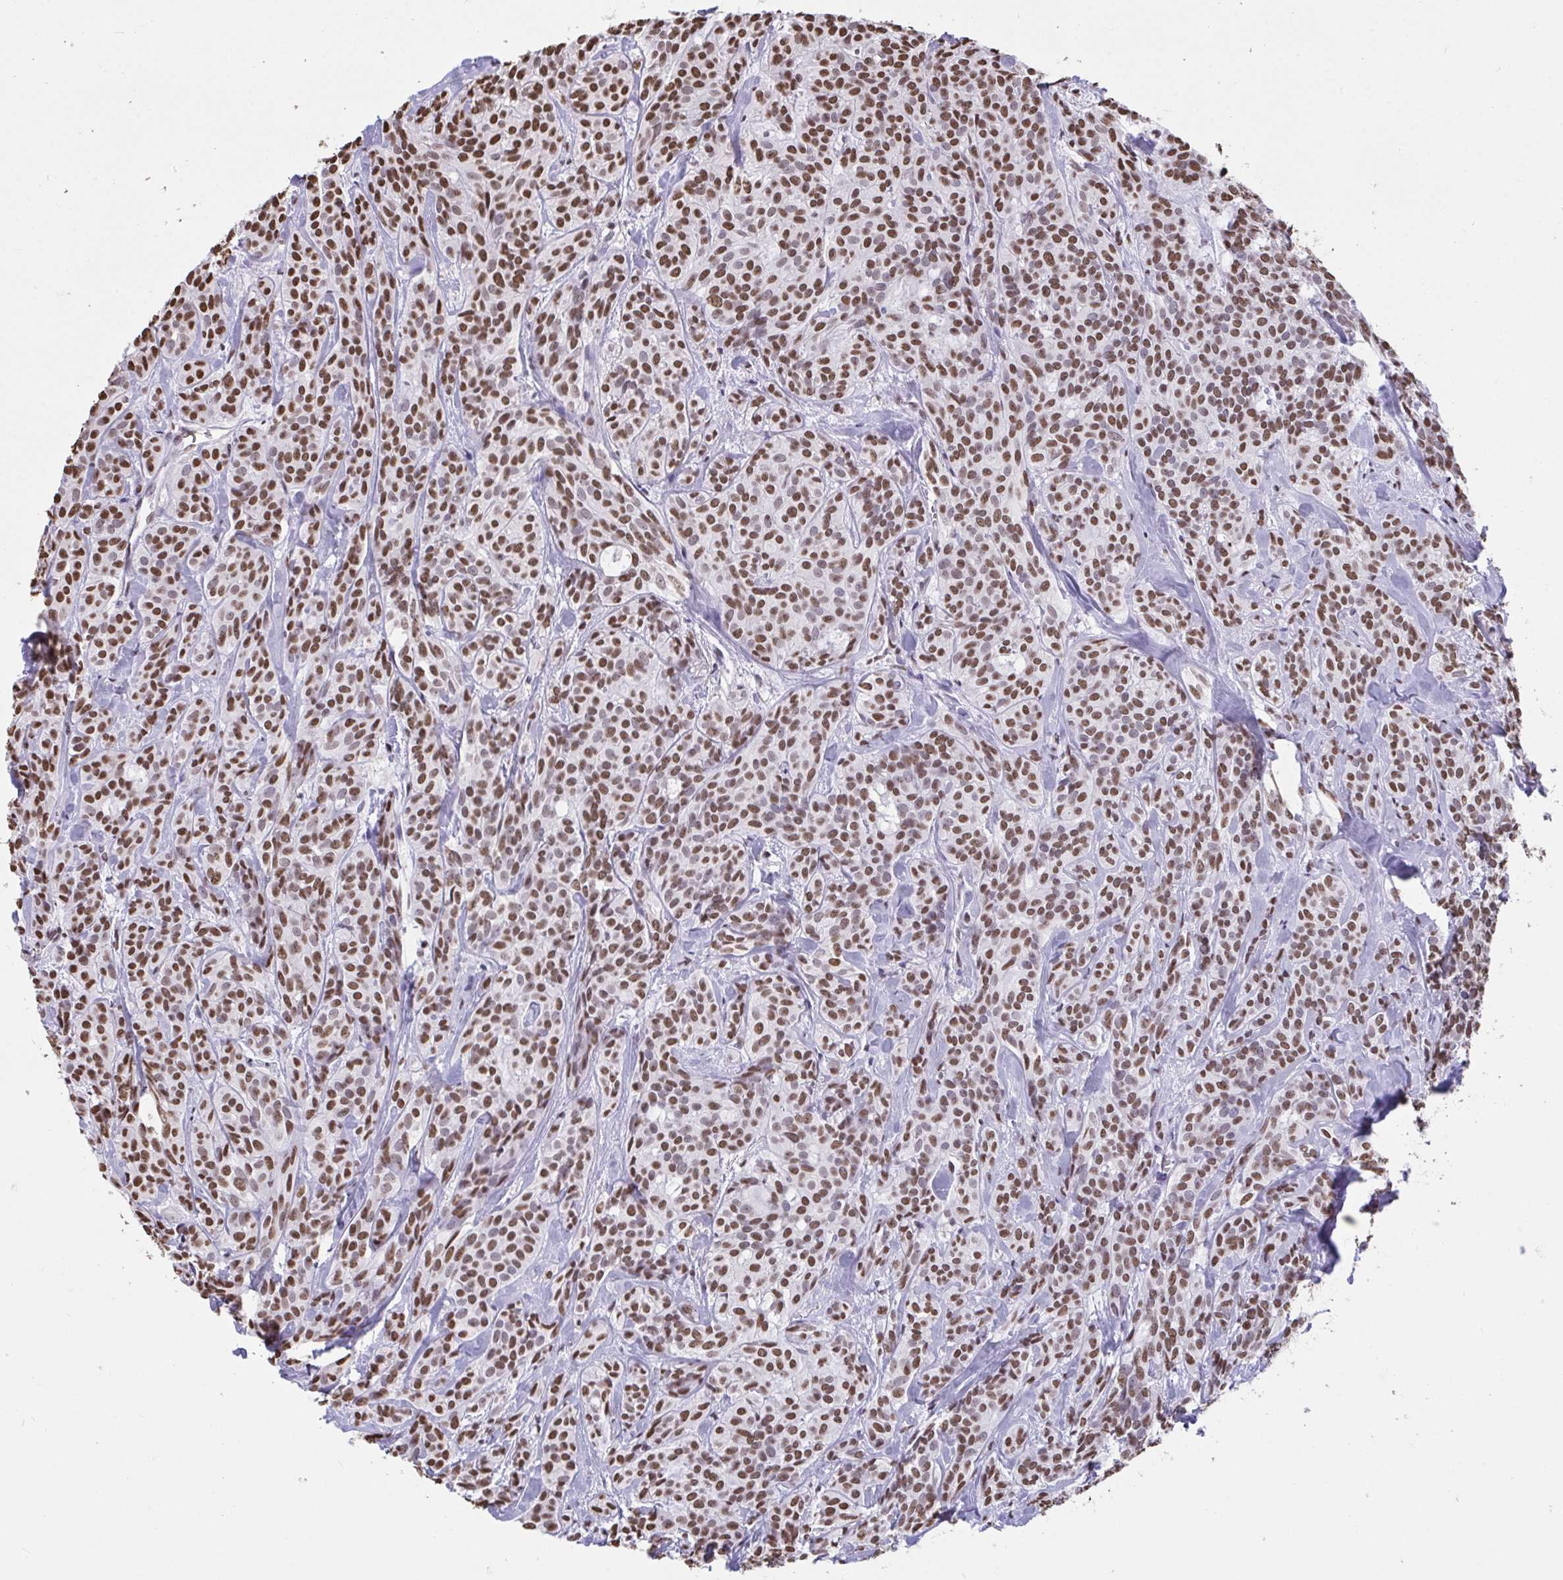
{"staining": {"intensity": "strong", "quantity": ">75%", "location": "nuclear"}, "tissue": "head and neck cancer", "cell_type": "Tumor cells", "image_type": "cancer", "snomed": [{"axis": "morphology", "description": "Adenocarcinoma, NOS"}, {"axis": "topography", "description": "Head-Neck"}], "caption": "Immunohistochemistry micrograph of human head and neck cancer (adenocarcinoma) stained for a protein (brown), which displays high levels of strong nuclear expression in about >75% of tumor cells.", "gene": "HNRNPDL", "patient": {"sex": "female", "age": 57}}